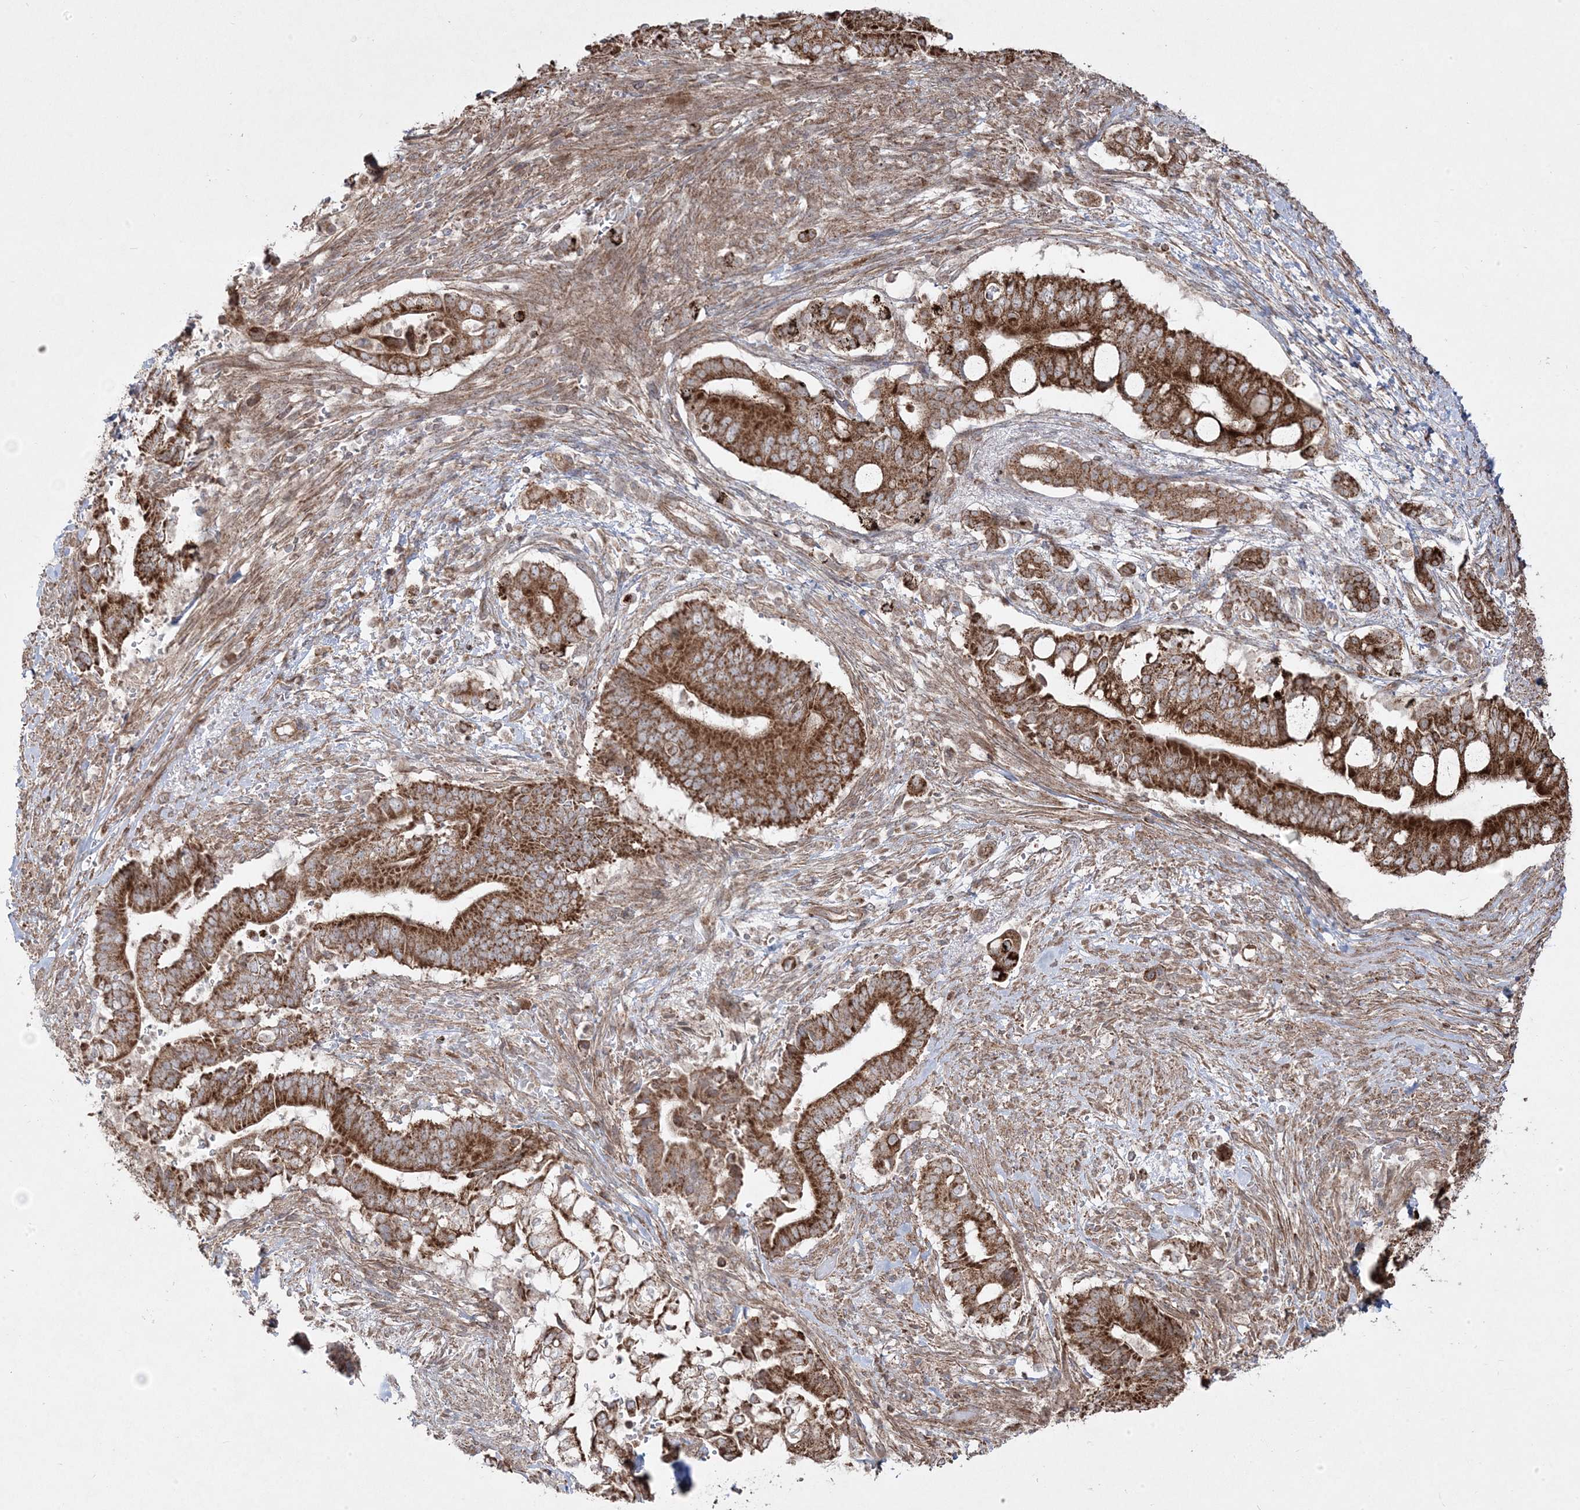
{"staining": {"intensity": "strong", "quantity": ">75%", "location": "cytoplasmic/membranous"}, "tissue": "pancreatic cancer", "cell_type": "Tumor cells", "image_type": "cancer", "snomed": [{"axis": "morphology", "description": "Adenocarcinoma, NOS"}, {"axis": "topography", "description": "Pancreas"}], "caption": "The photomicrograph displays staining of pancreatic adenocarcinoma, revealing strong cytoplasmic/membranous protein positivity (brown color) within tumor cells. (DAB (3,3'-diaminobenzidine) IHC, brown staining for protein, blue staining for nuclei).", "gene": "CLUAP1", "patient": {"sex": "male", "age": 68}}